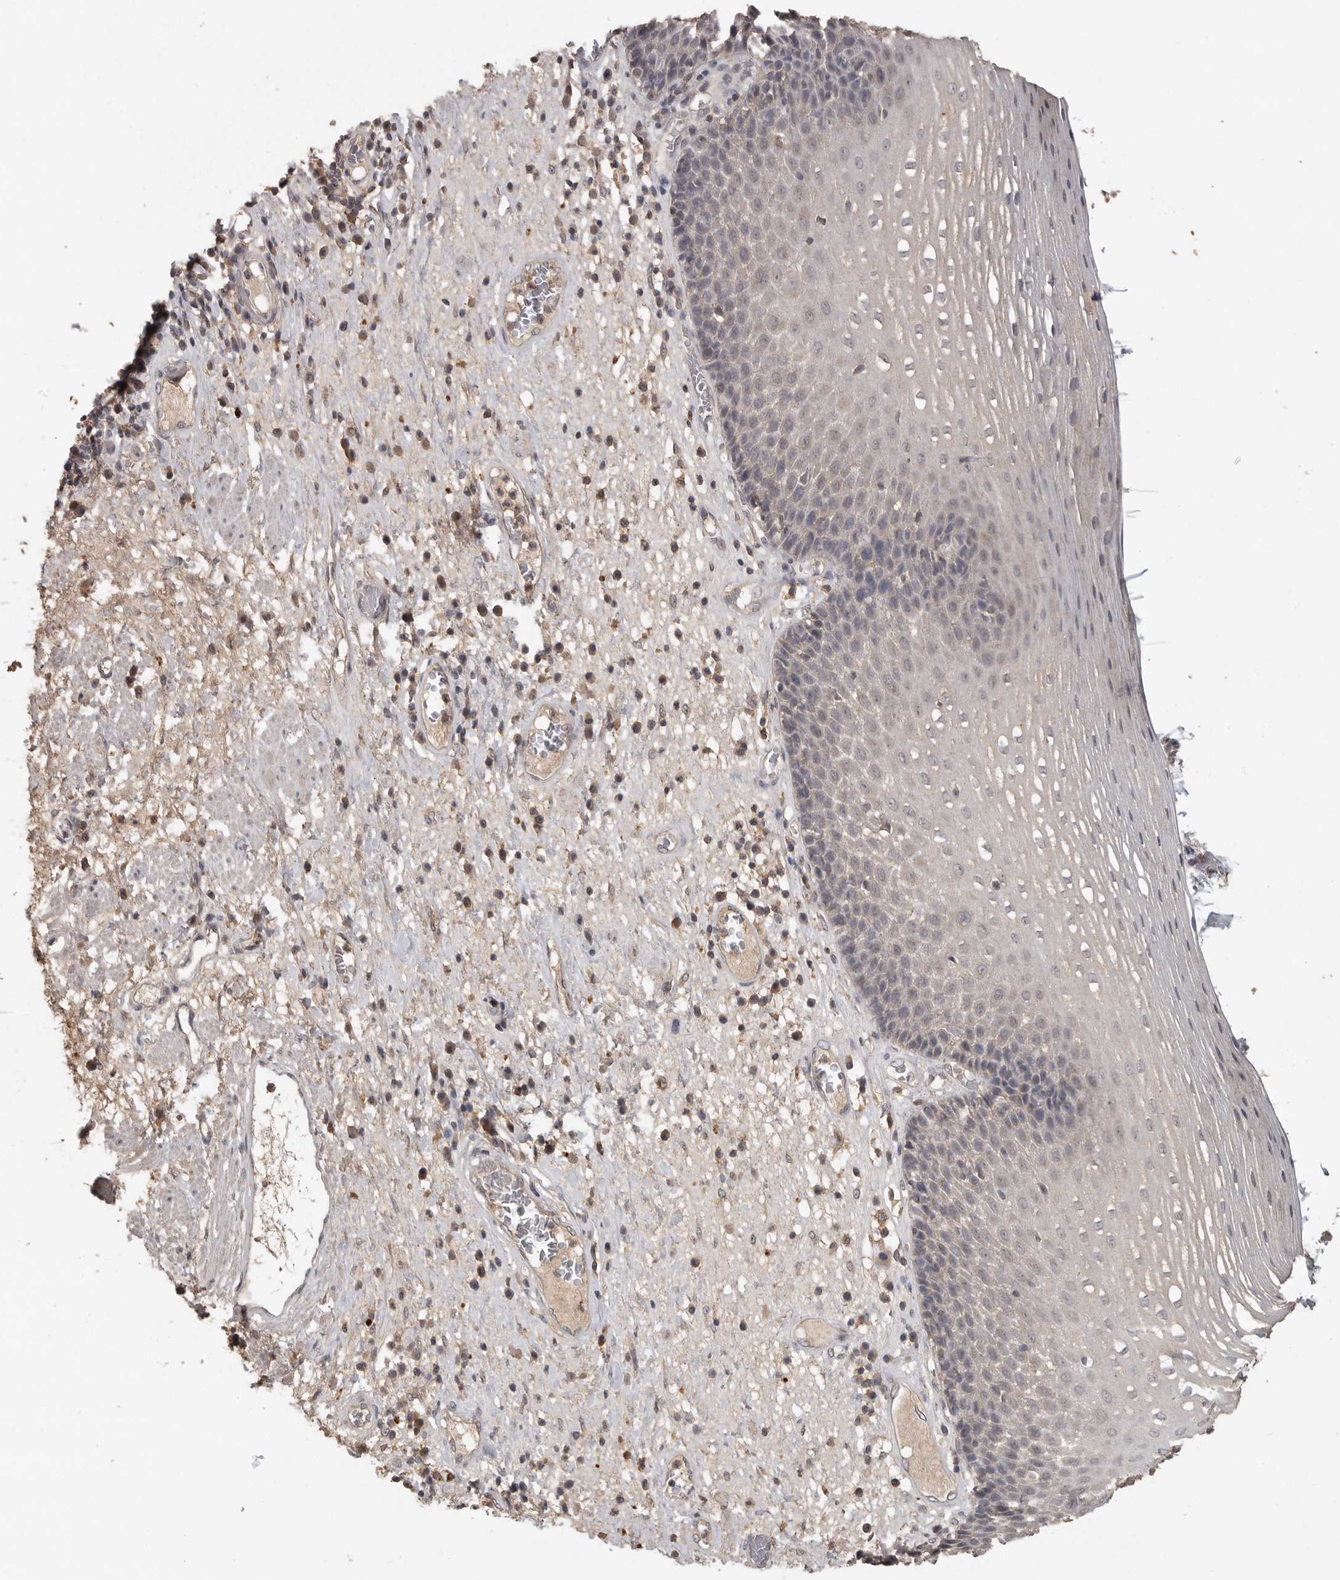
{"staining": {"intensity": "negative", "quantity": "none", "location": "none"}, "tissue": "esophagus", "cell_type": "Squamous epithelial cells", "image_type": "normal", "snomed": [{"axis": "morphology", "description": "Normal tissue, NOS"}, {"axis": "morphology", "description": "Adenocarcinoma, NOS"}, {"axis": "topography", "description": "Esophagus"}], "caption": "Human esophagus stained for a protein using immunohistochemistry (IHC) reveals no staining in squamous epithelial cells.", "gene": "ADAMTS4", "patient": {"sex": "male", "age": 62}}